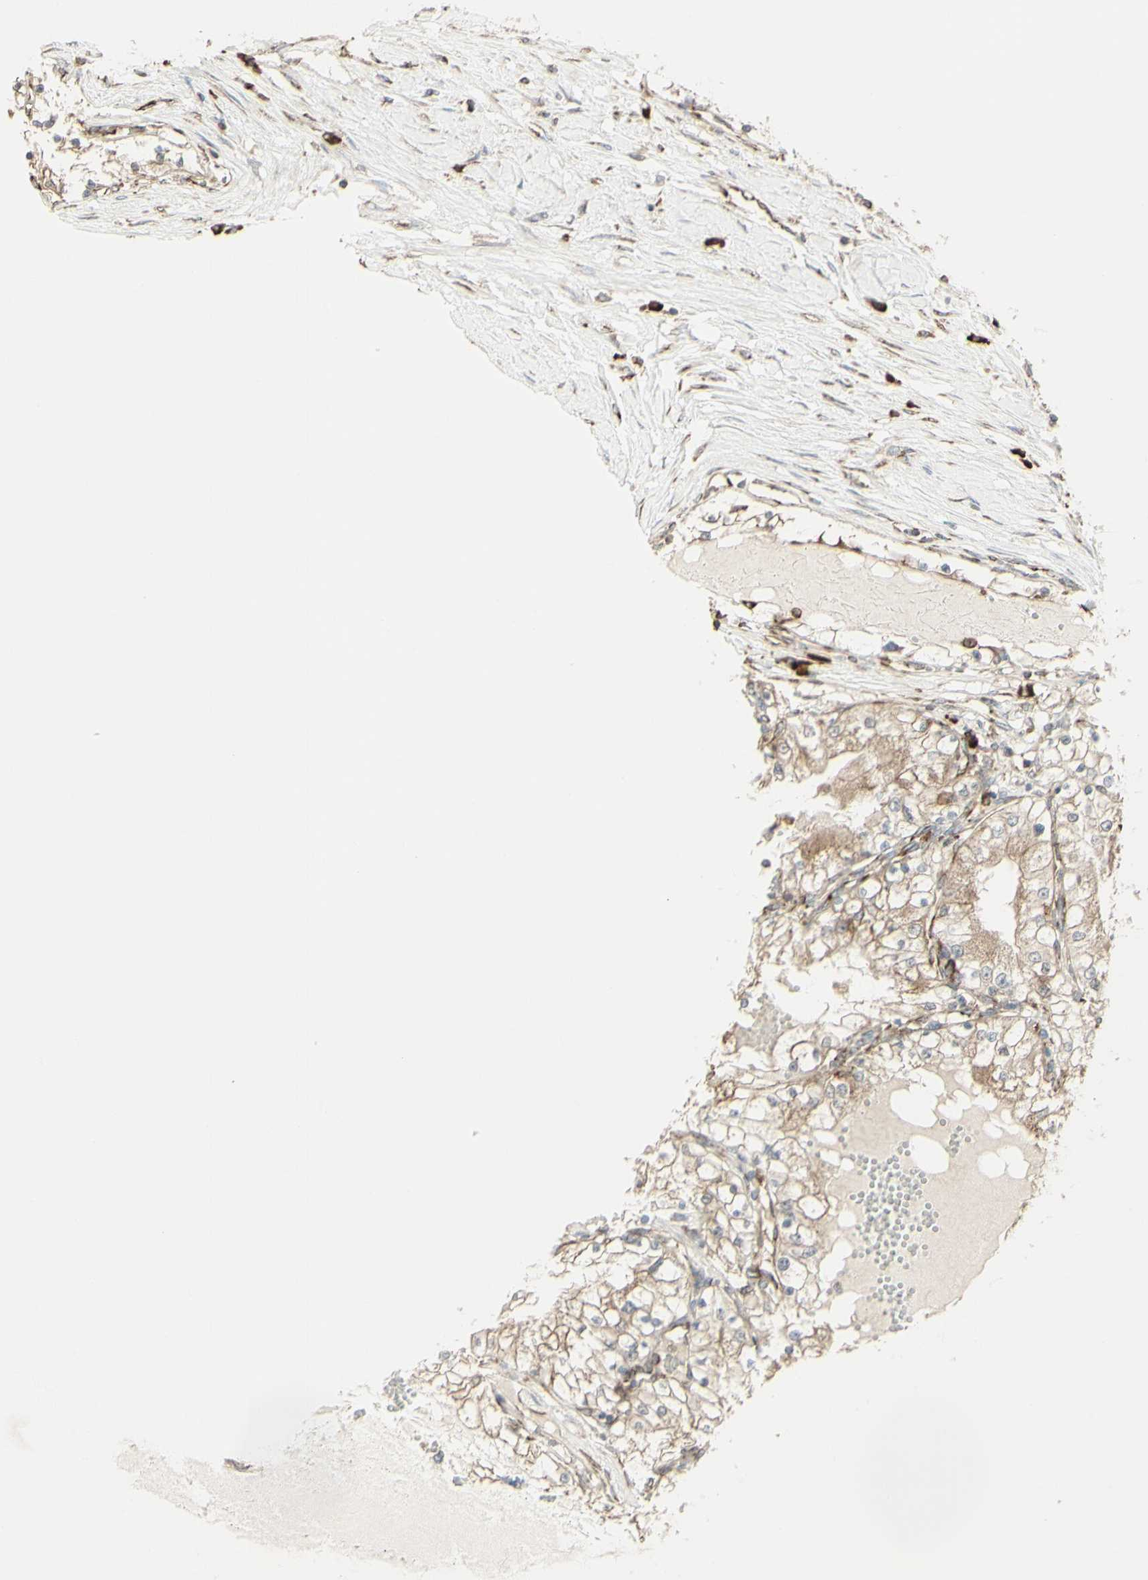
{"staining": {"intensity": "moderate", "quantity": ">75%", "location": "cytoplasmic/membranous"}, "tissue": "renal cancer", "cell_type": "Tumor cells", "image_type": "cancer", "snomed": [{"axis": "morphology", "description": "Adenocarcinoma, NOS"}, {"axis": "topography", "description": "Kidney"}], "caption": "A micrograph of renal cancer stained for a protein demonstrates moderate cytoplasmic/membranous brown staining in tumor cells.", "gene": "EEF1B2", "patient": {"sex": "male", "age": 68}}